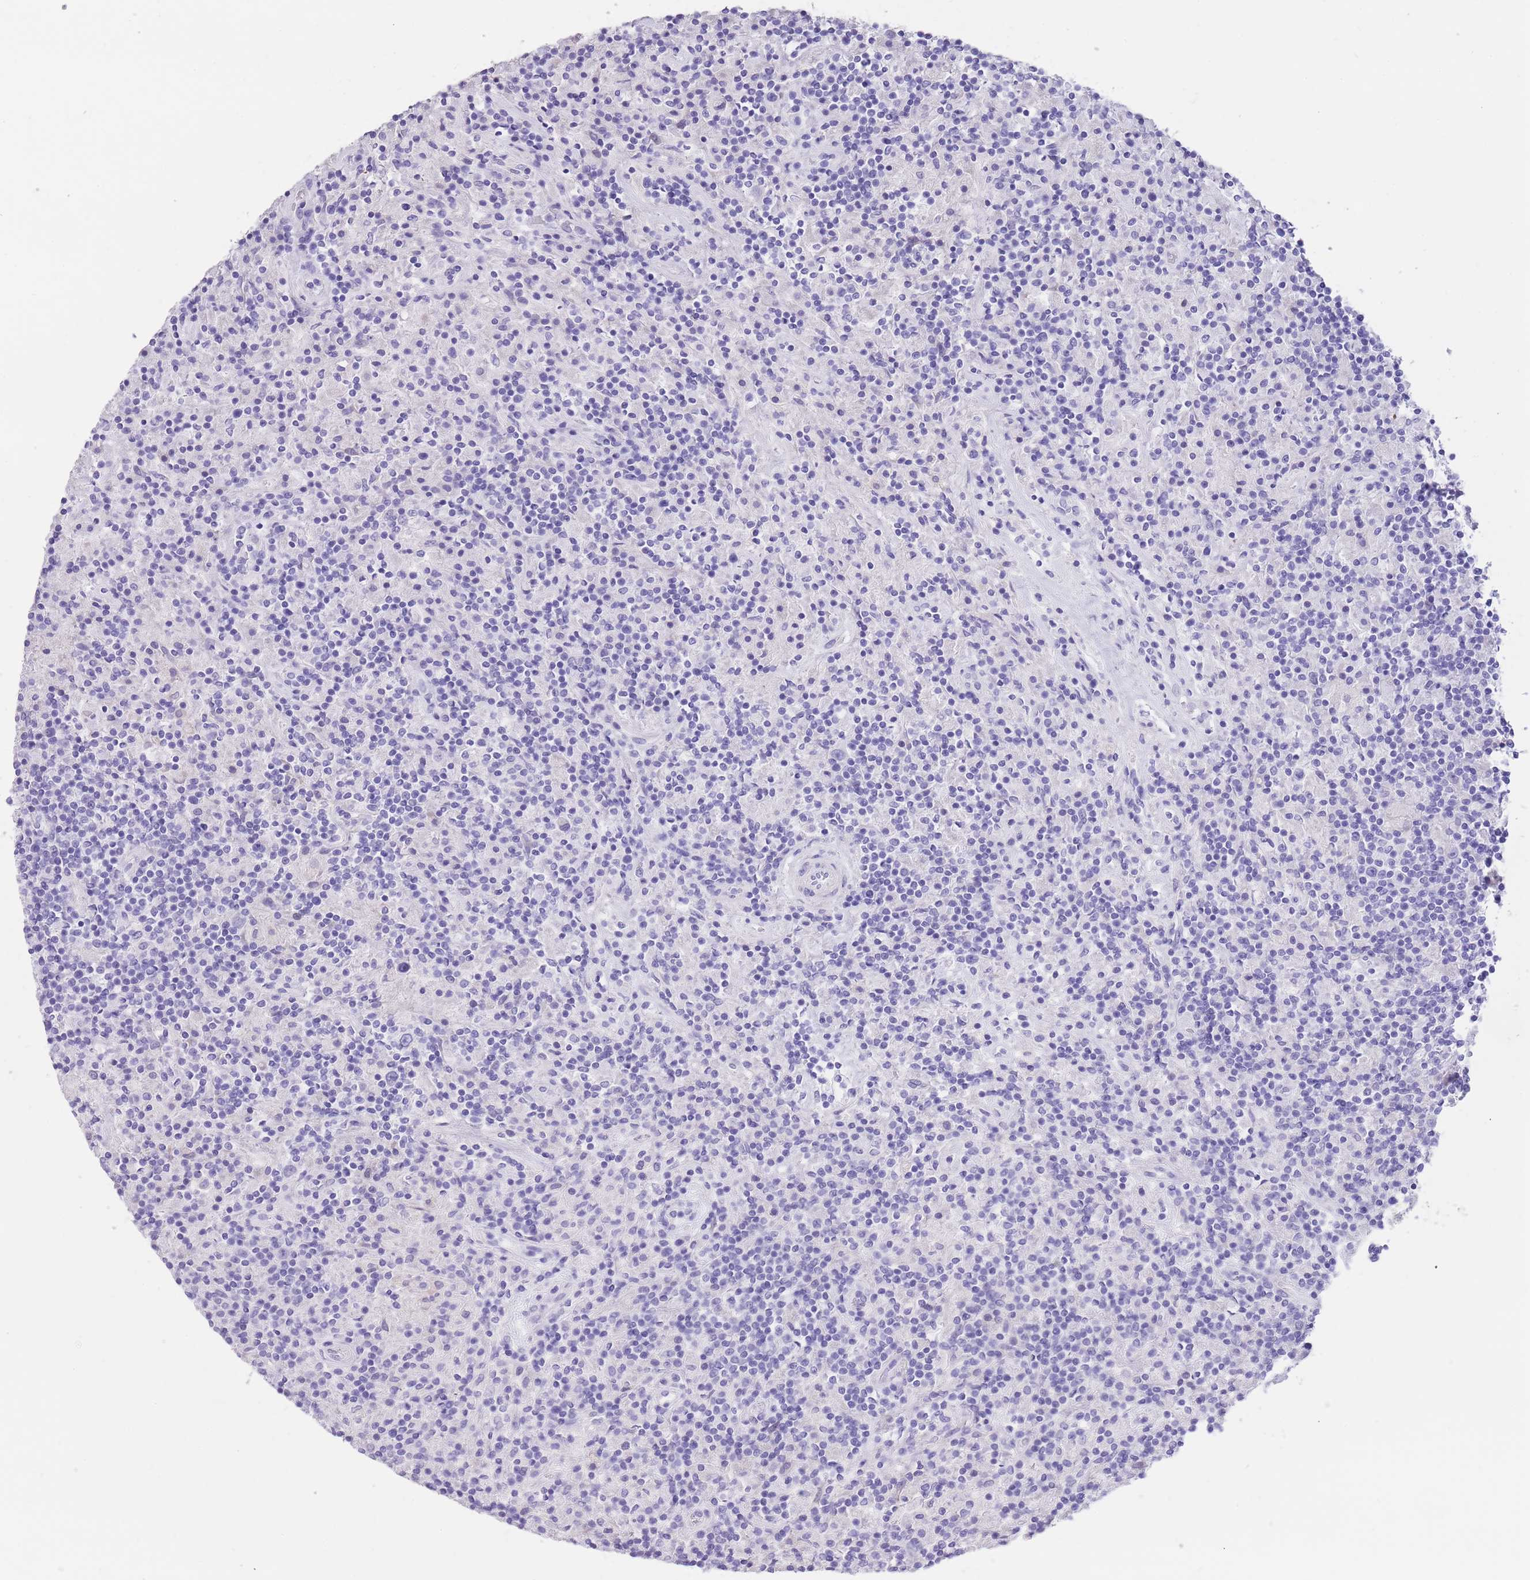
{"staining": {"intensity": "negative", "quantity": "none", "location": "none"}, "tissue": "lymphoma", "cell_type": "Tumor cells", "image_type": "cancer", "snomed": [{"axis": "morphology", "description": "Hodgkin's disease, NOS"}, {"axis": "topography", "description": "Lymph node"}], "caption": "Histopathology image shows no protein staining in tumor cells of lymphoma tissue. (Brightfield microscopy of DAB (3,3'-diaminobenzidine) IHC at high magnification).", "gene": "RAI2", "patient": {"sex": "male", "age": 70}}